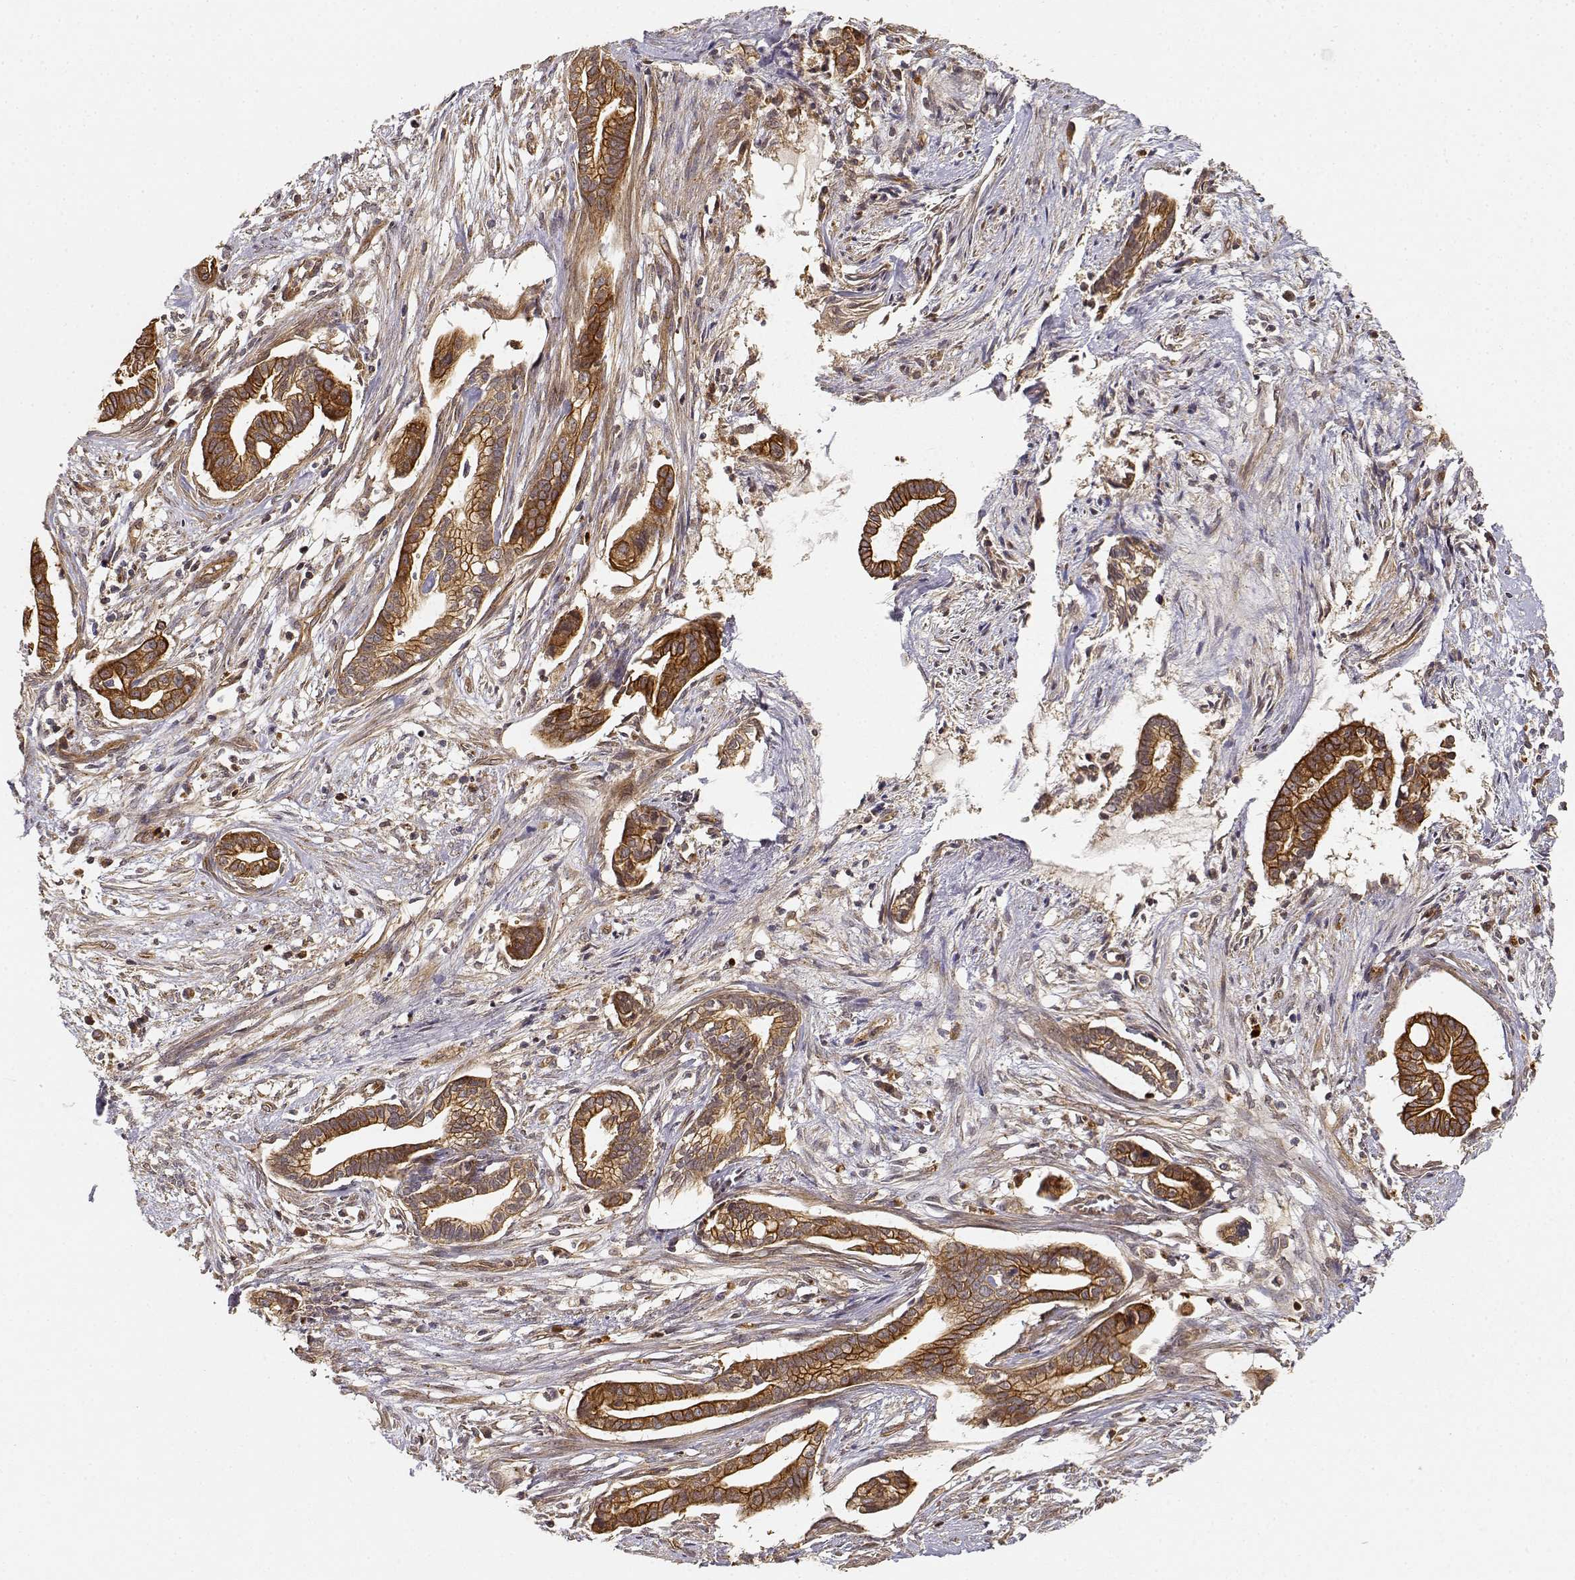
{"staining": {"intensity": "moderate", "quantity": ">75%", "location": "cytoplasmic/membranous"}, "tissue": "cervical cancer", "cell_type": "Tumor cells", "image_type": "cancer", "snomed": [{"axis": "morphology", "description": "Adenocarcinoma, NOS"}, {"axis": "topography", "description": "Cervix"}], "caption": "This photomicrograph displays immunohistochemistry staining of cervical cancer, with medium moderate cytoplasmic/membranous expression in about >75% of tumor cells.", "gene": "CDK5RAP2", "patient": {"sex": "female", "age": 62}}